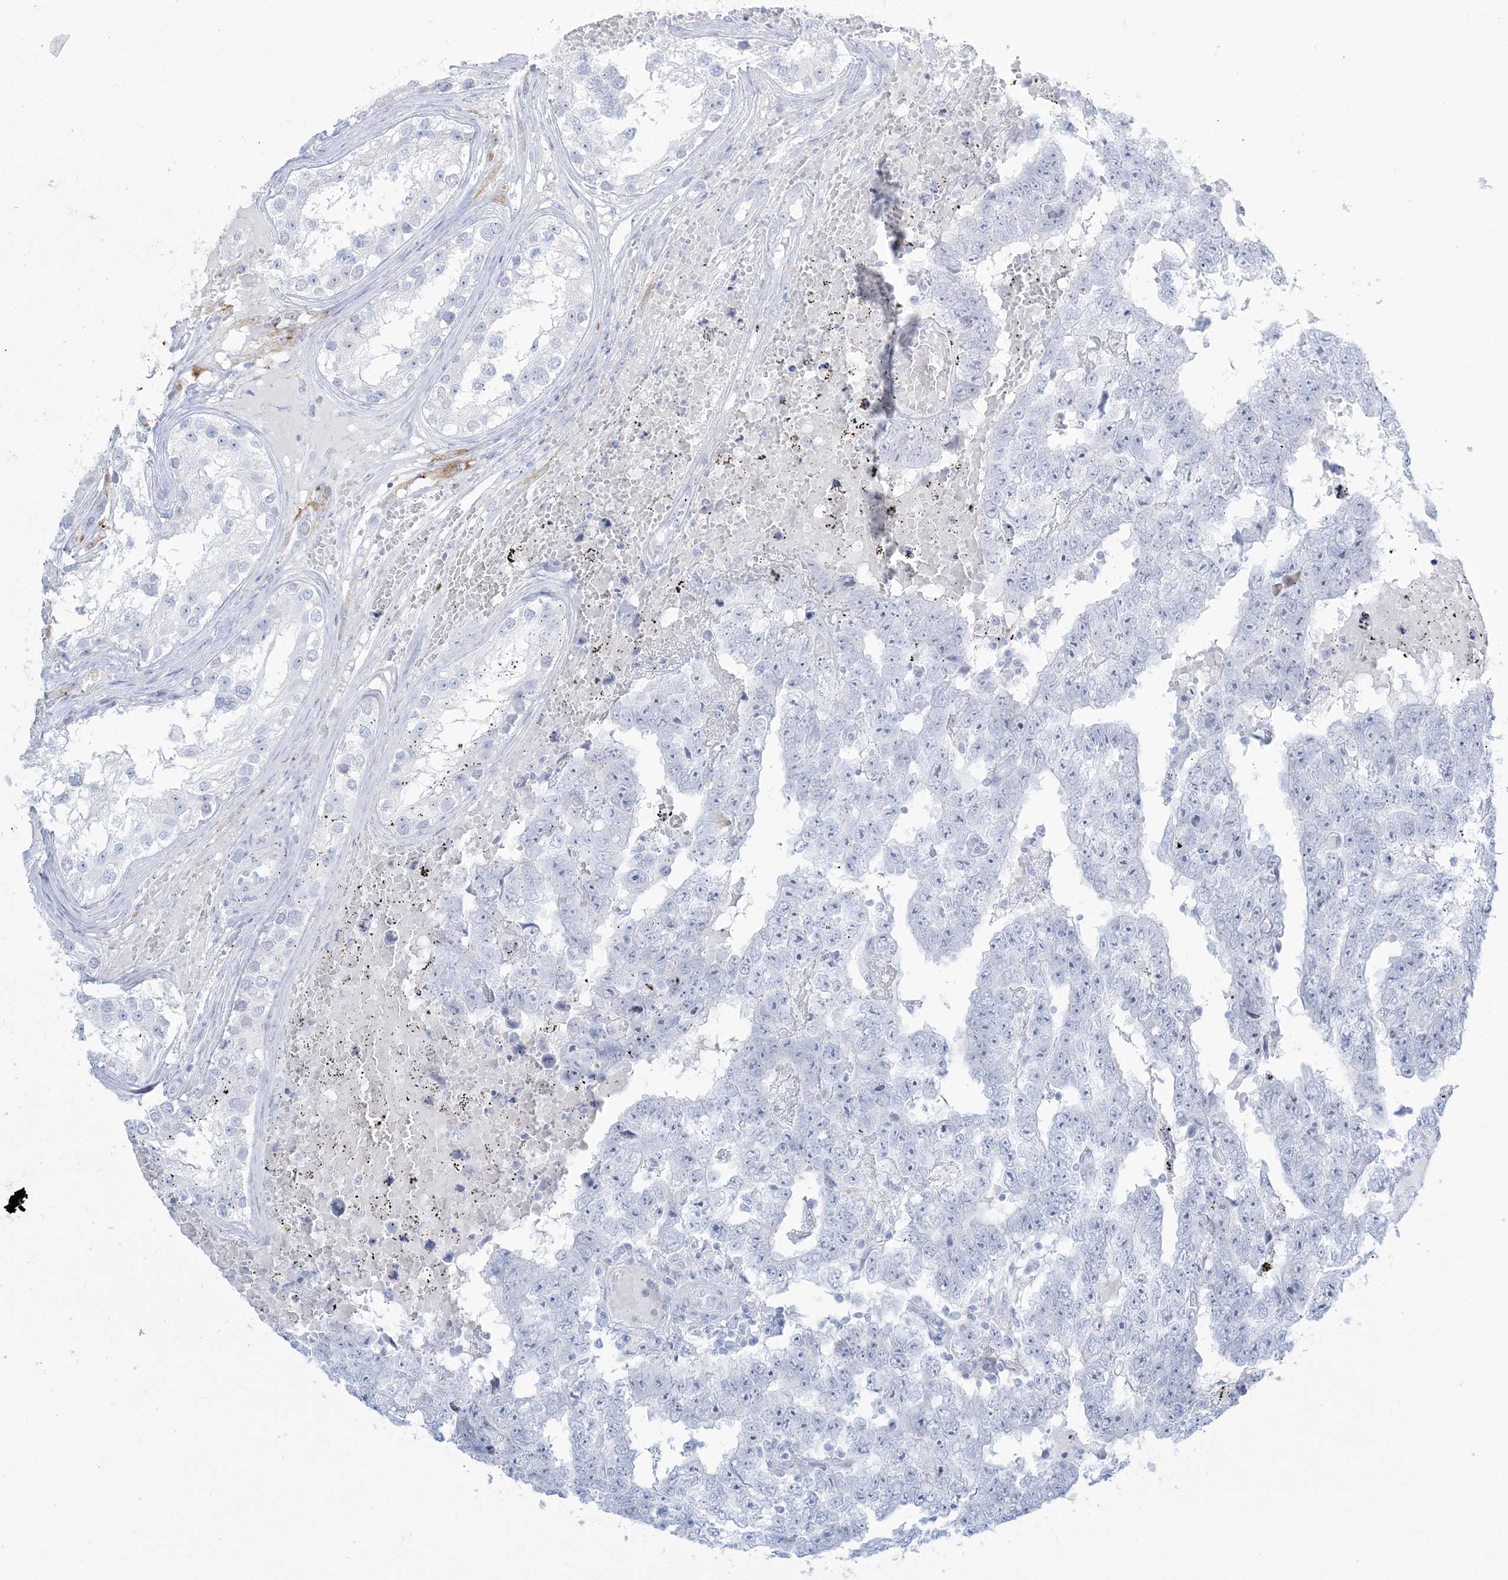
{"staining": {"intensity": "negative", "quantity": "none", "location": "none"}, "tissue": "testis cancer", "cell_type": "Tumor cells", "image_type": "cancer", "snomed": [{"axis": "morphology", "description": "Carcinoma, Embryonal, NOS"}, {"axis": "topography", "description": "Testis"}], "caption": "Tumor cells show no significant protein staining in testis cancer (embryonal carcinoma).", "gene": "AGXT", "patient": {"sex": "male", "age": 25}}